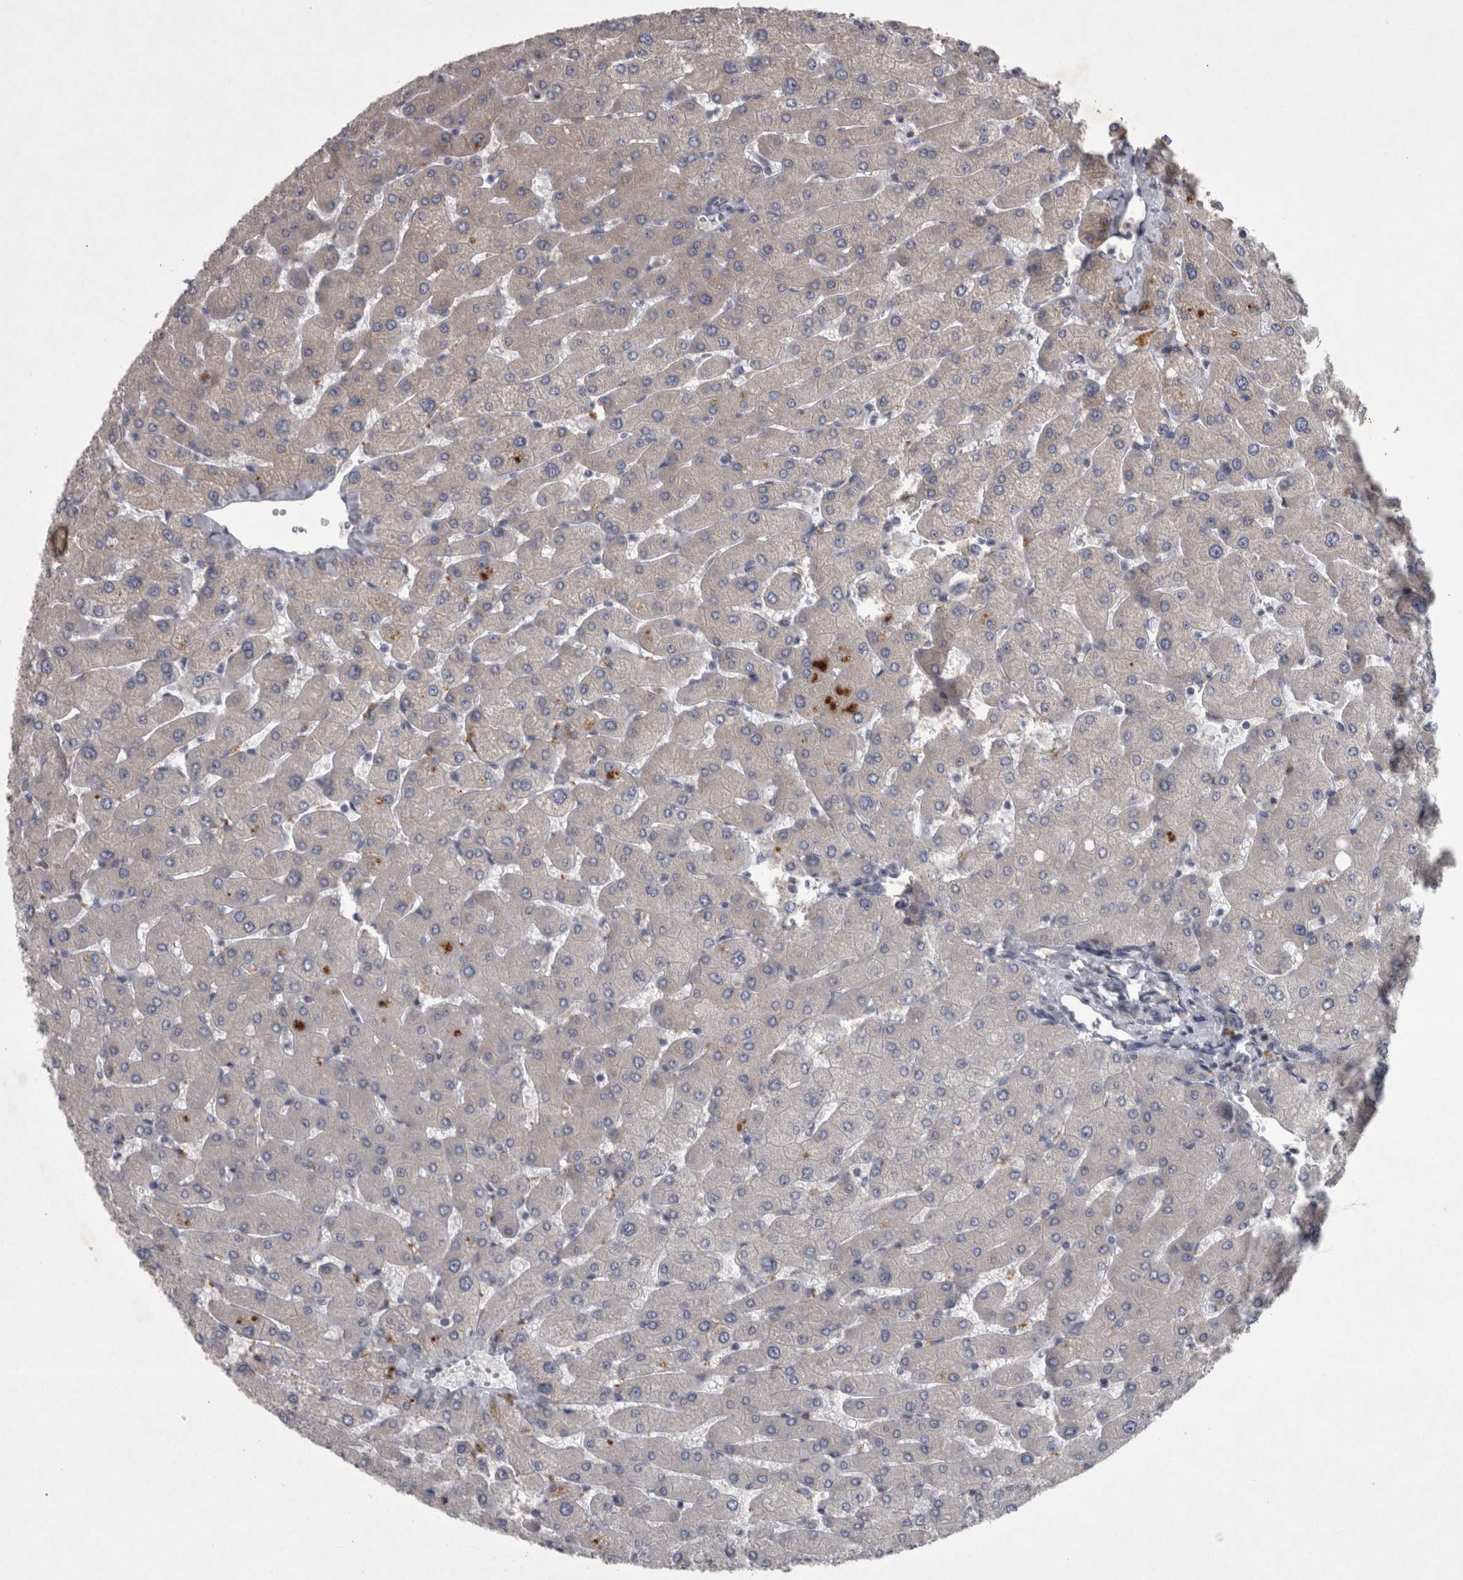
{"staining": {"intensity": "weak", "quantity": "<25%", "location": "cytoplasmic/membranous"}, "tissue": "liver", "cell_type": "Cholangiocytes", "image_type": "normal", "snomed": [{"axis": "morphology", "description": "Normal tissue, NOS"}, {"axis": "topography", "description": "Liver"}], "caption": "This is a photomicrograph of IHC staining of normal liver, which shows no staining in cholangiocytes.", "gene": "DBT", "patient": {"sex": "male", "age": 55}}